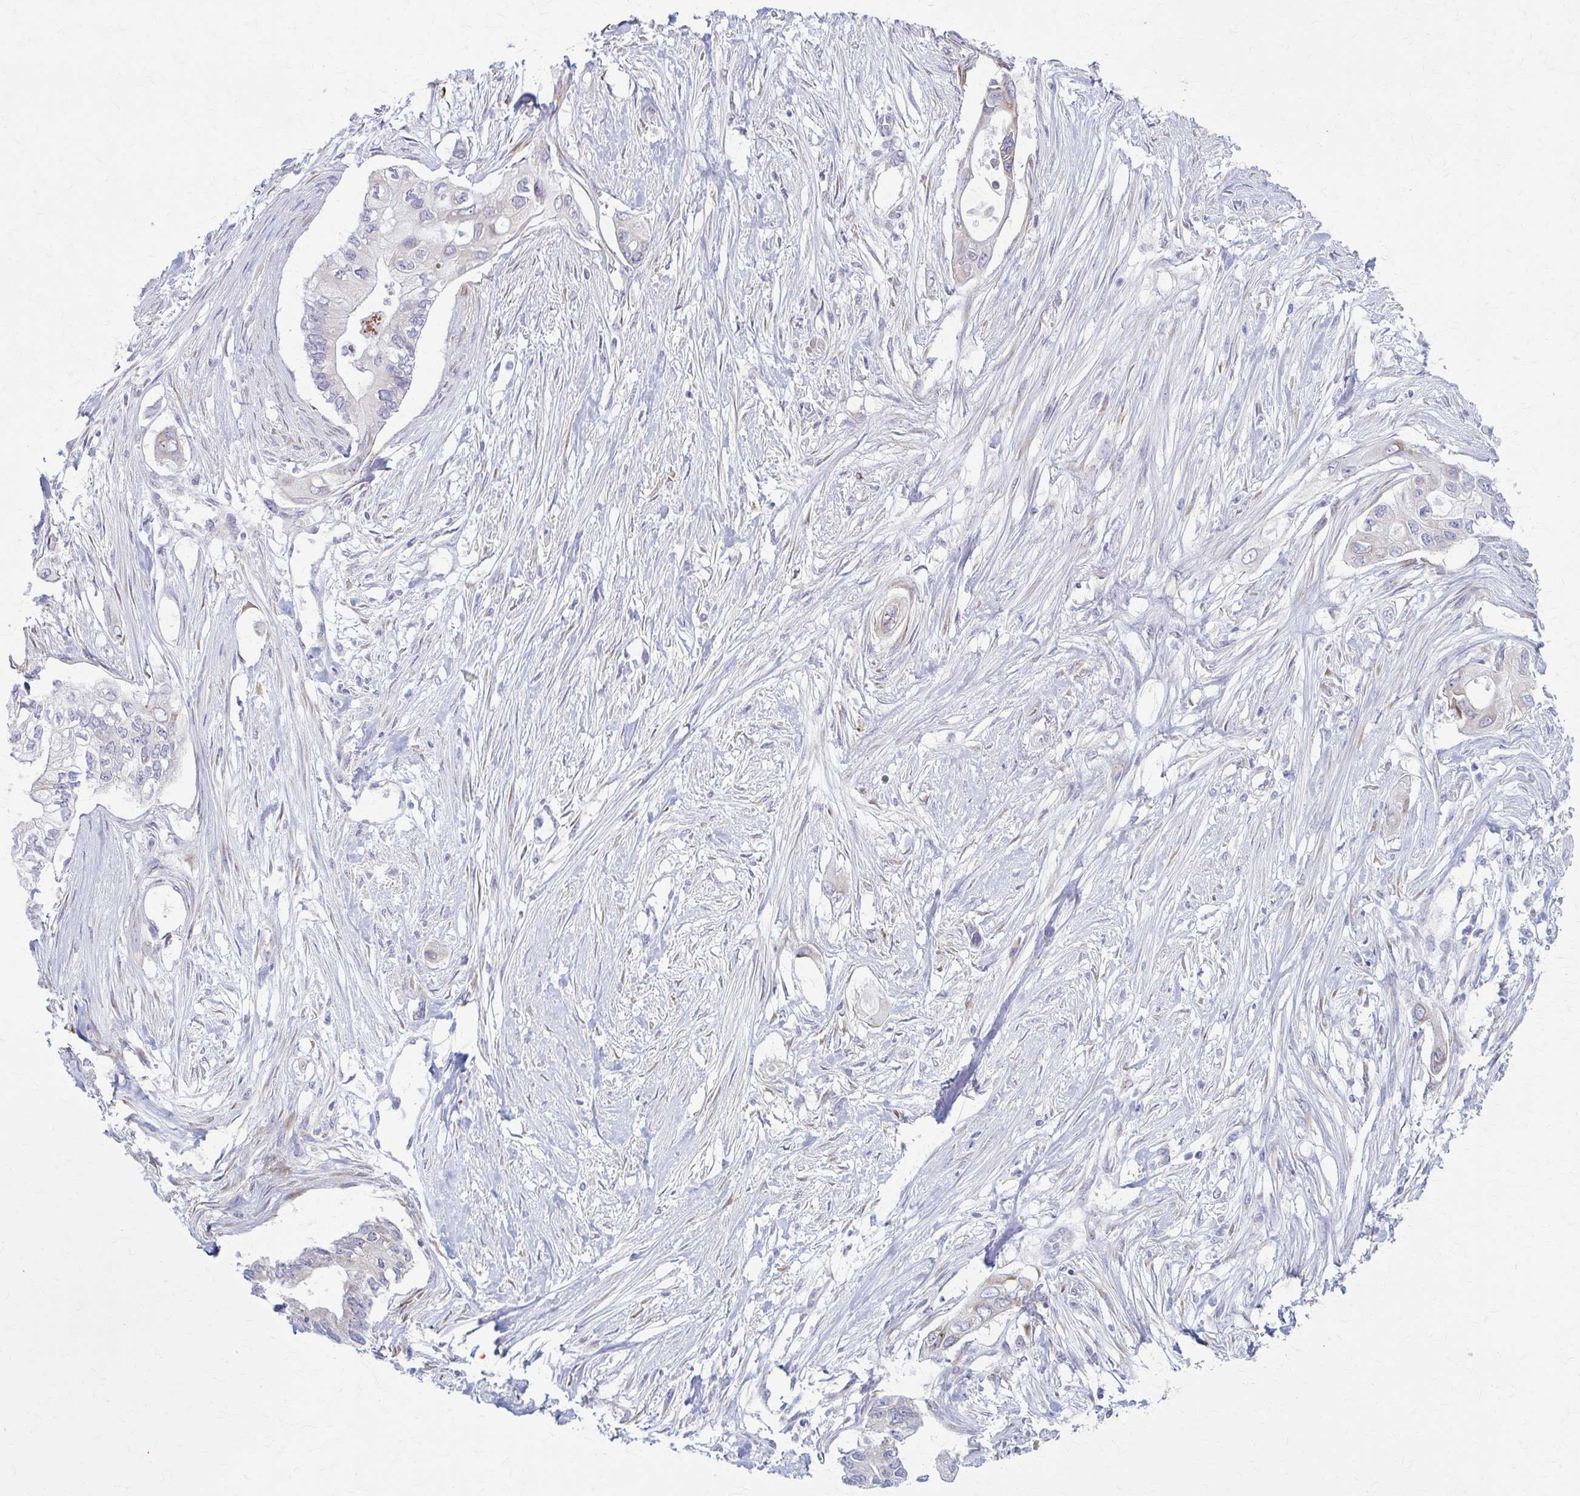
{"staining": {"intensity": "negative", "quantity": "none", "location": "none"}, "tissue": "pancreatic cancer", "cell_type": "Tumor cells", "image_type": "cancer", "snomed": [{"axis": "morphology", "description": "Adenocarcinoma, NOS"}, {"axis": "topography", "description": "Pancreas"}], "caption": "The micrograph demonstrates no significant staining in tumor cells of pancreatic cancer.", "gene": "PRKRA", "patient": {"sex": "female", "age": 63}}